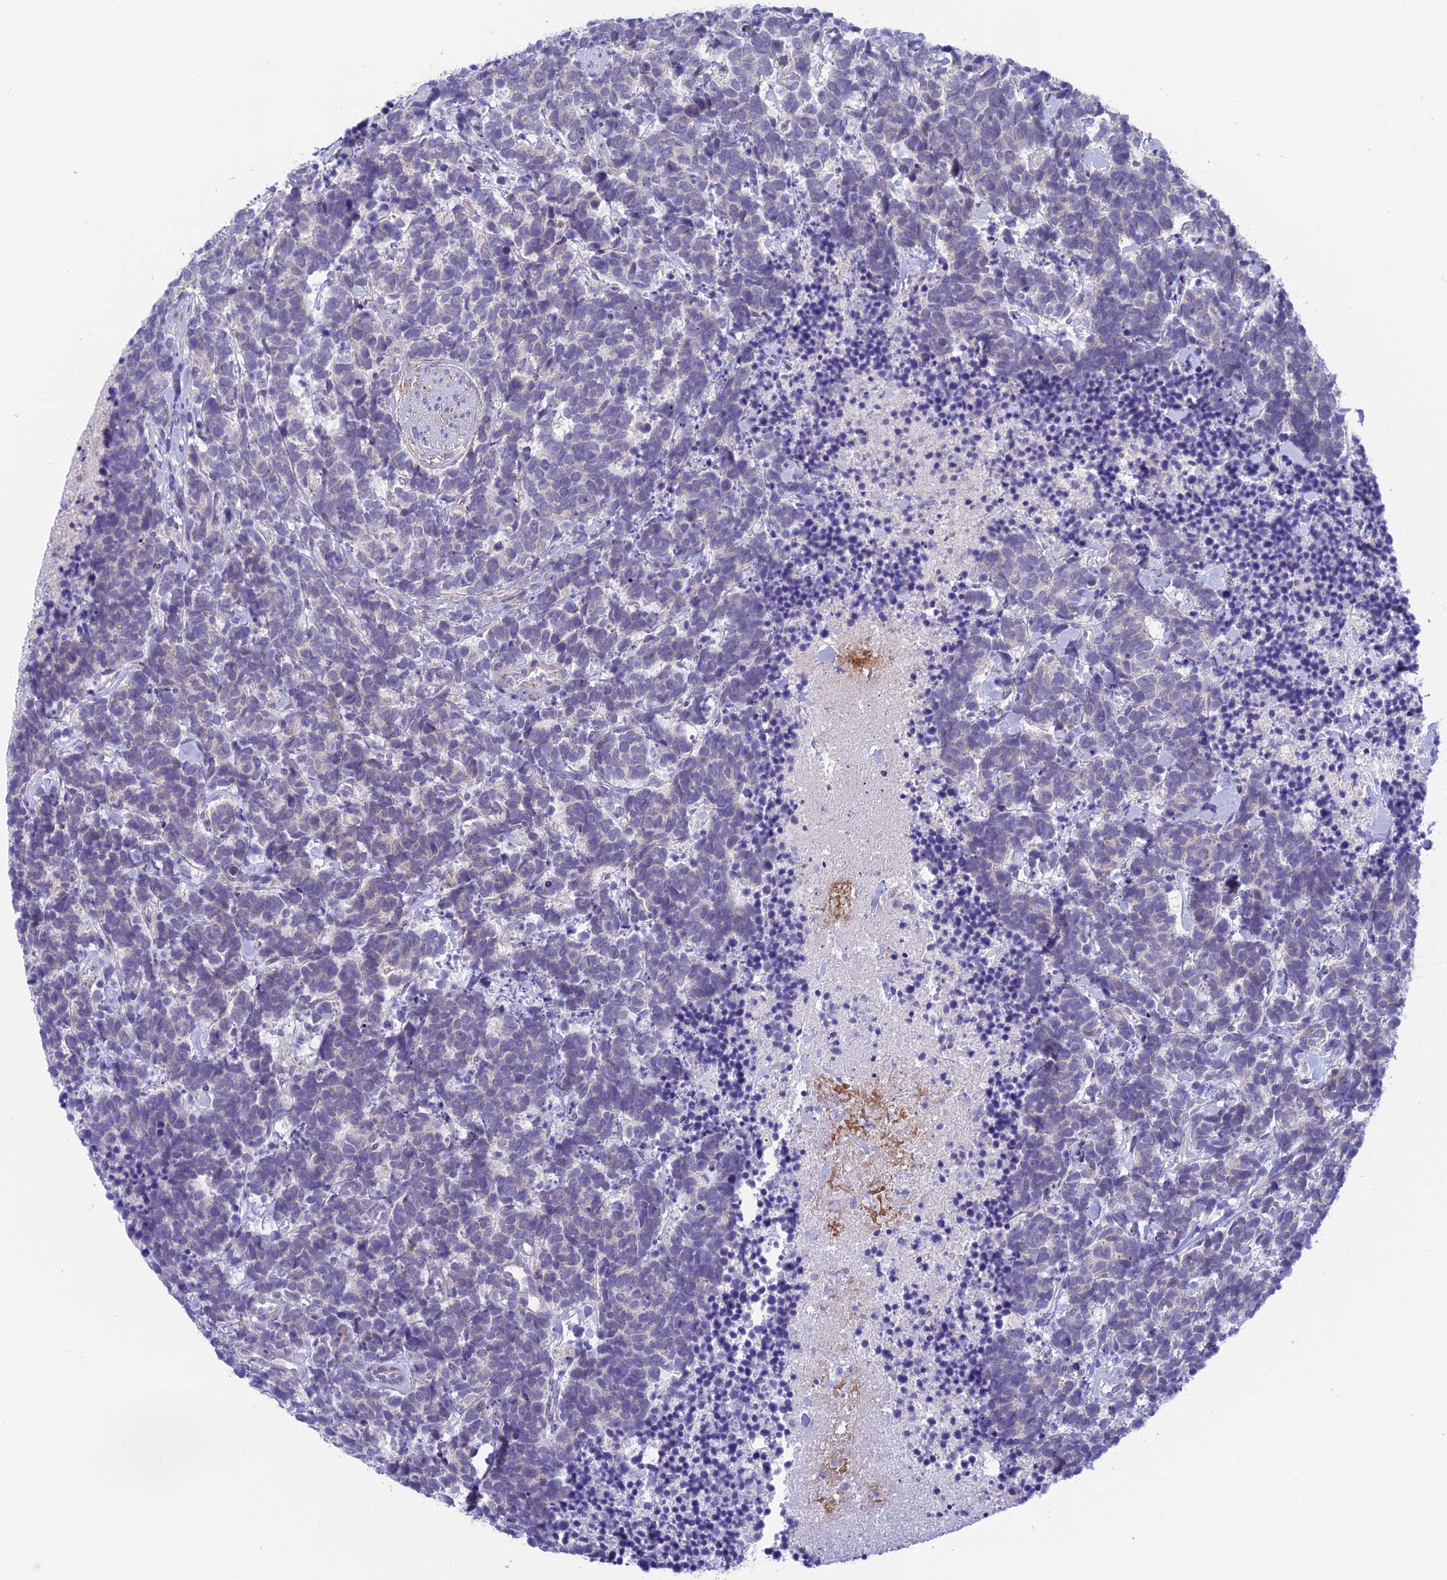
{"staining": {"intensity": "negative", "quantity": "none", "location": "none"}, "tissue": "carcinoid", "cell_type": "Tumor cells", "image_type": "cancer", "snomed": [{"axis": "morphology", "description": "Carcinoma, NOS"}, {"axis": "morphology", "description": "Carcinoid, malignant, NOS"}, {"axis": "topography", "description": "Prostate"}], "caption": "There is no significant positivity in tumor cells of carcinoid.", "gene": "PLAC9", "patient": {"sex": "male", "age": 57}}